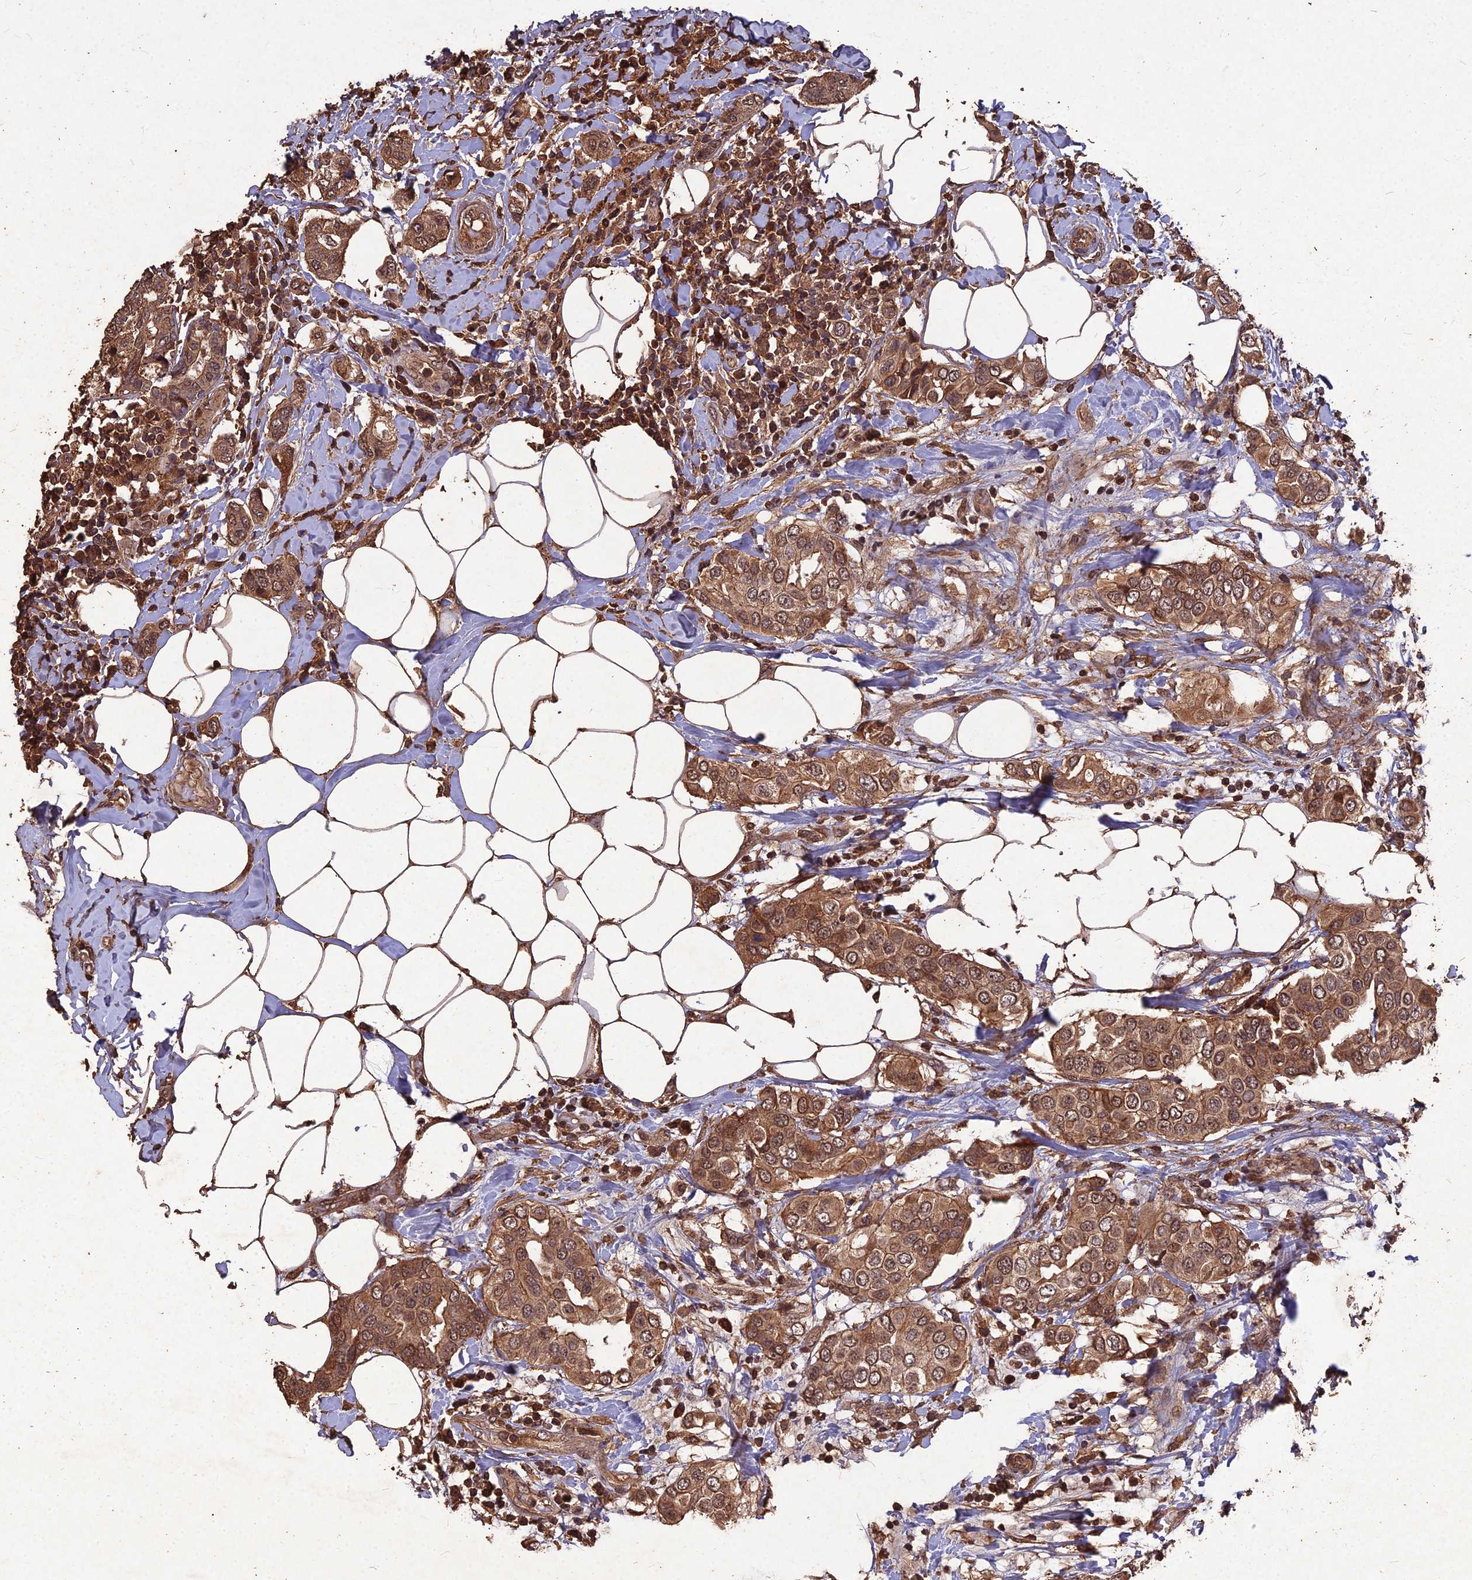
{"staining": {"intensity": "strong", "quantity": ">75%", "location": "cytoplasmic/membranous,nuclear"}, "tissue": "breast cancer", "cell_type": "Tumor cells", "image_type": "cancer", "snomed": [{"axis": "morphology", "description": "Lobular carcinoma"}, {"axis": "topography", "description": "Breast"}], "caption": "Immunohistochemistry image of neoplastic tissue: human breast cancer stained using IHC demonstrates high levels of strong protein expression localized specifically in the cytoplasmic/membranous and nuclear of tumor cells, appearing as a cytoplasmic/membranous and nuclear brown color.", "gene": "SYMPK", "patient": {"sex": "female", "age": 51}}